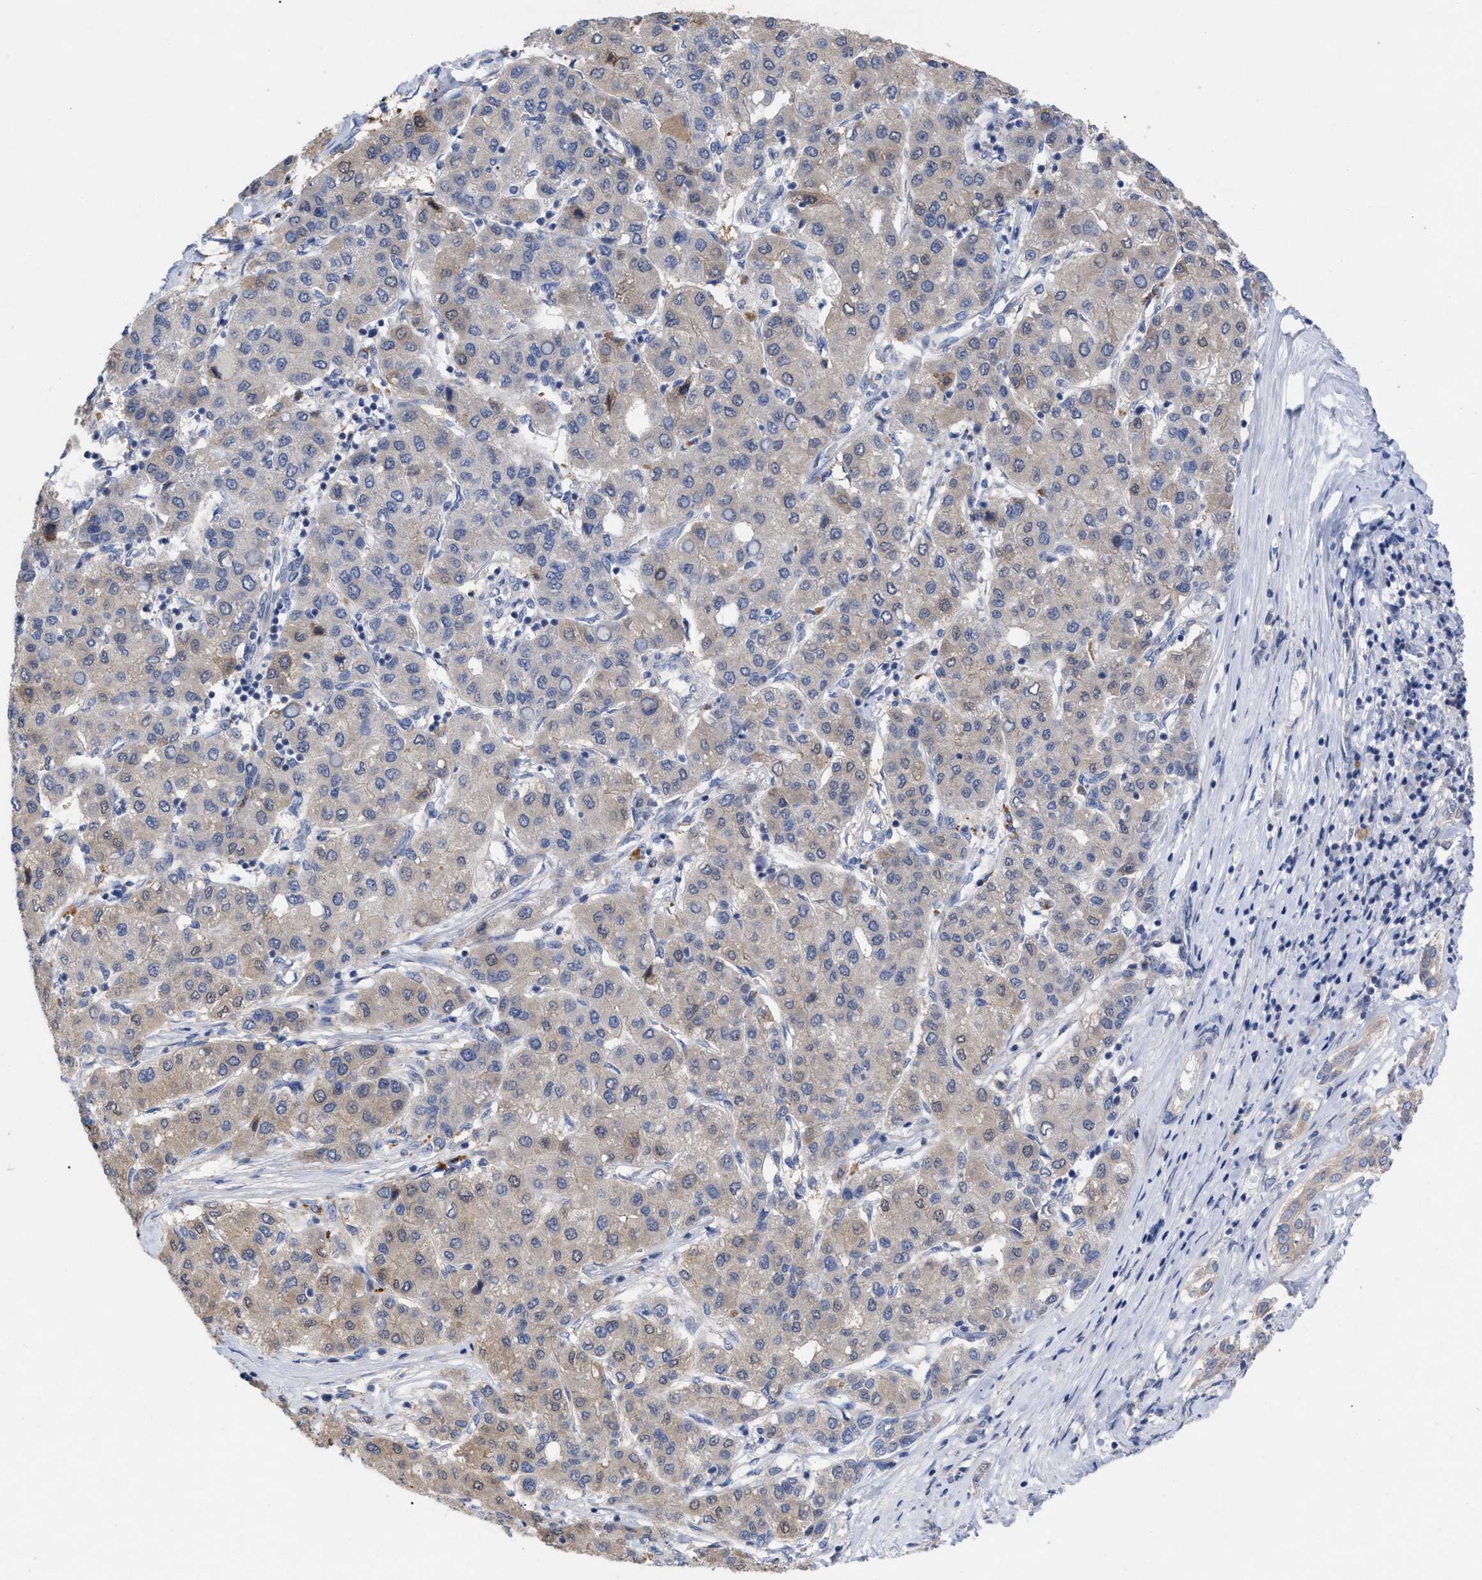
{"staining": {"intensity": "weak", "quantity": ">75%", "location": "cytoplasmic/membranous"}, "tissue": "liver cancer", "cell_type": "Tumor cells", "image_type": "cancer", "snomed": [{"axis": "morphology", "description": "Carcinoma, Hepatocellular, NOS"}, {"axis": "topography", "description": "Liver"}], "caption": "A low amount of weak cytoplasmic/membranous positivity is seen in approximately >75% of tumor cells in liver cancer tissue. (IHC, brightfield microscopy, high magnification).", "gene": "VIP", "patient": {"sex": "male", "age": 65}}